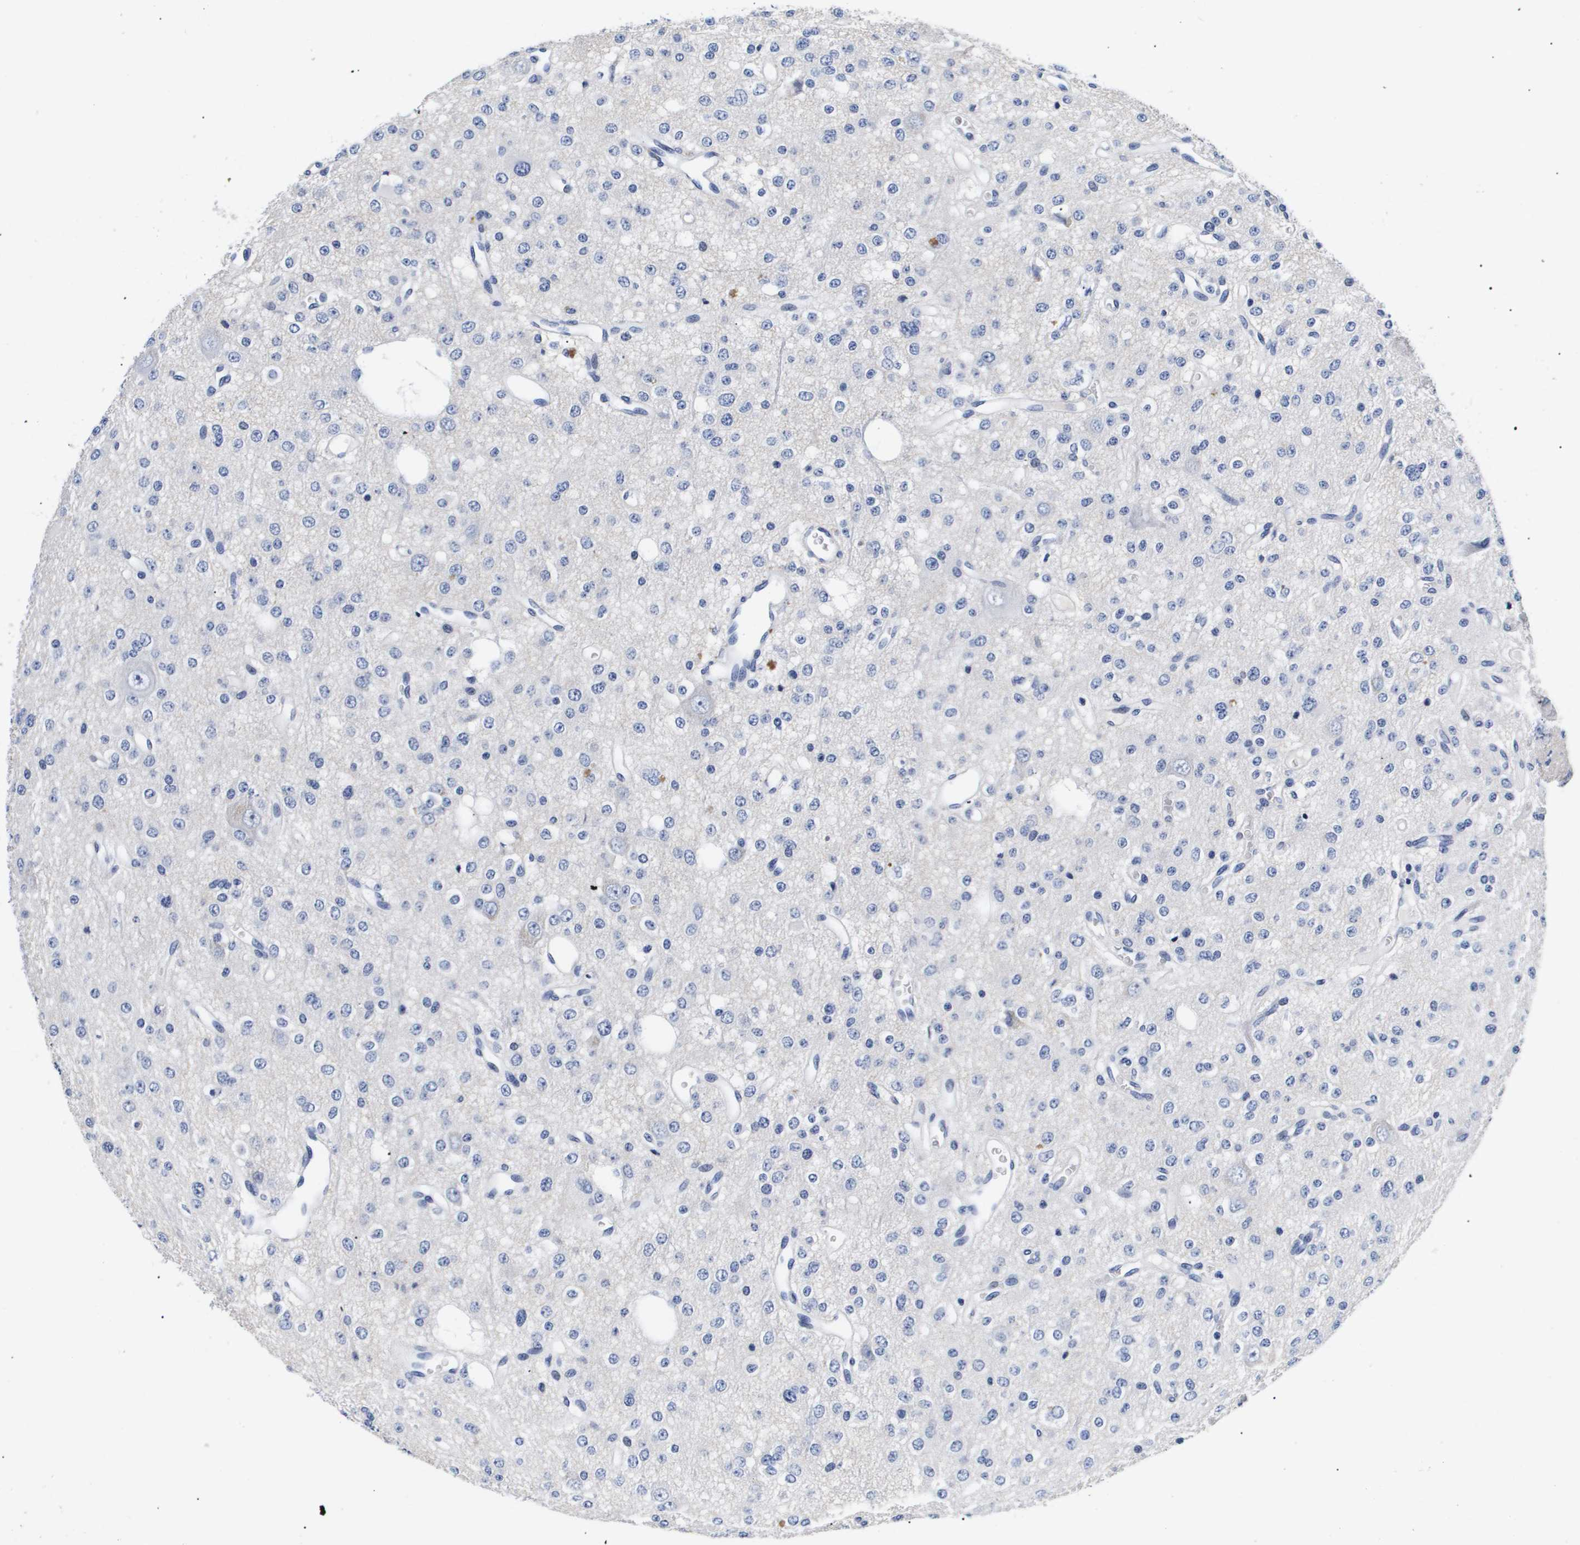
{"staining": {"intensity": "negative", "quantity": "none", "location": "none"}, "tissue": "glioma", "cell_type": "Tumor cells", "image_type": "cancer", "snomed": [{"axis": "morphology", "description": "Glioma, malignant, Low grade"}, {"axis": "topography", "description": "Brain"}], "caption": "This is an immunohistochemistry image of malignant low-grade glioma. There is no expression in tumor cells.", "gene": "ATP6V0A4", "patient": {"sex": "male", "age": 38}}